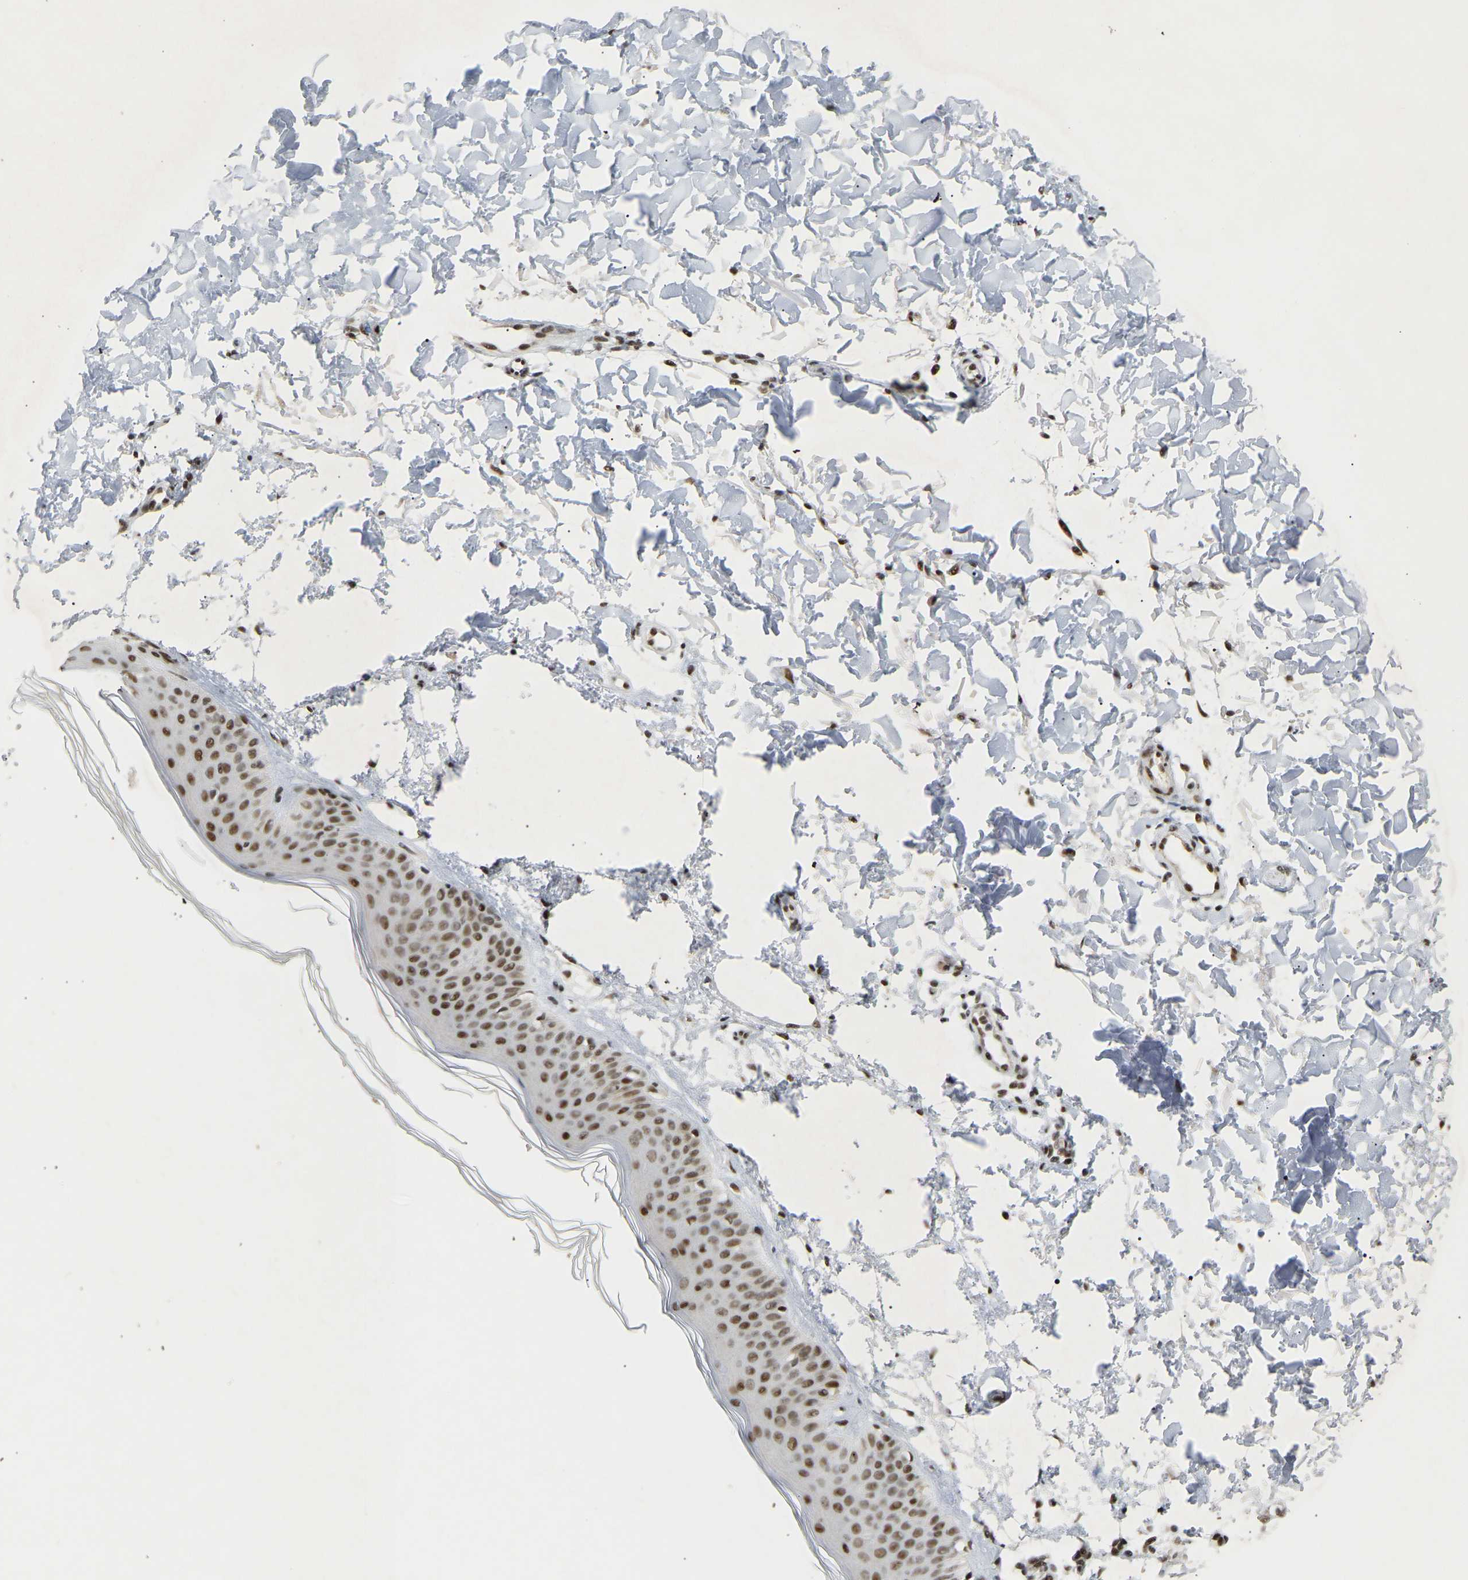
{"staining": {"intensity": "moderate", "quantity": ">75%", "location": "nuclear"}, "tissue": "skin", "cell_type": "Fibroblasts", "image_type": "normal", "snomed": [{"axis": "morphology", "description": "Normal tissue, NOS"}, {"axis": "morphology", "description": "Malignant melanoma, NOS"}, {"axis": "topography", "description": "Skin"}], "caption": "Skin stained with immunohistochemistry (IHC) exhibits moderate nuclear staining in about >75% of fibroblasts. (Stains: DAB in brown, nuclei in blue, Microscopy: brightfield microscopy at high magnification).", "gene": "NELFB", "patient": {"sex": "male", "age": 83}}